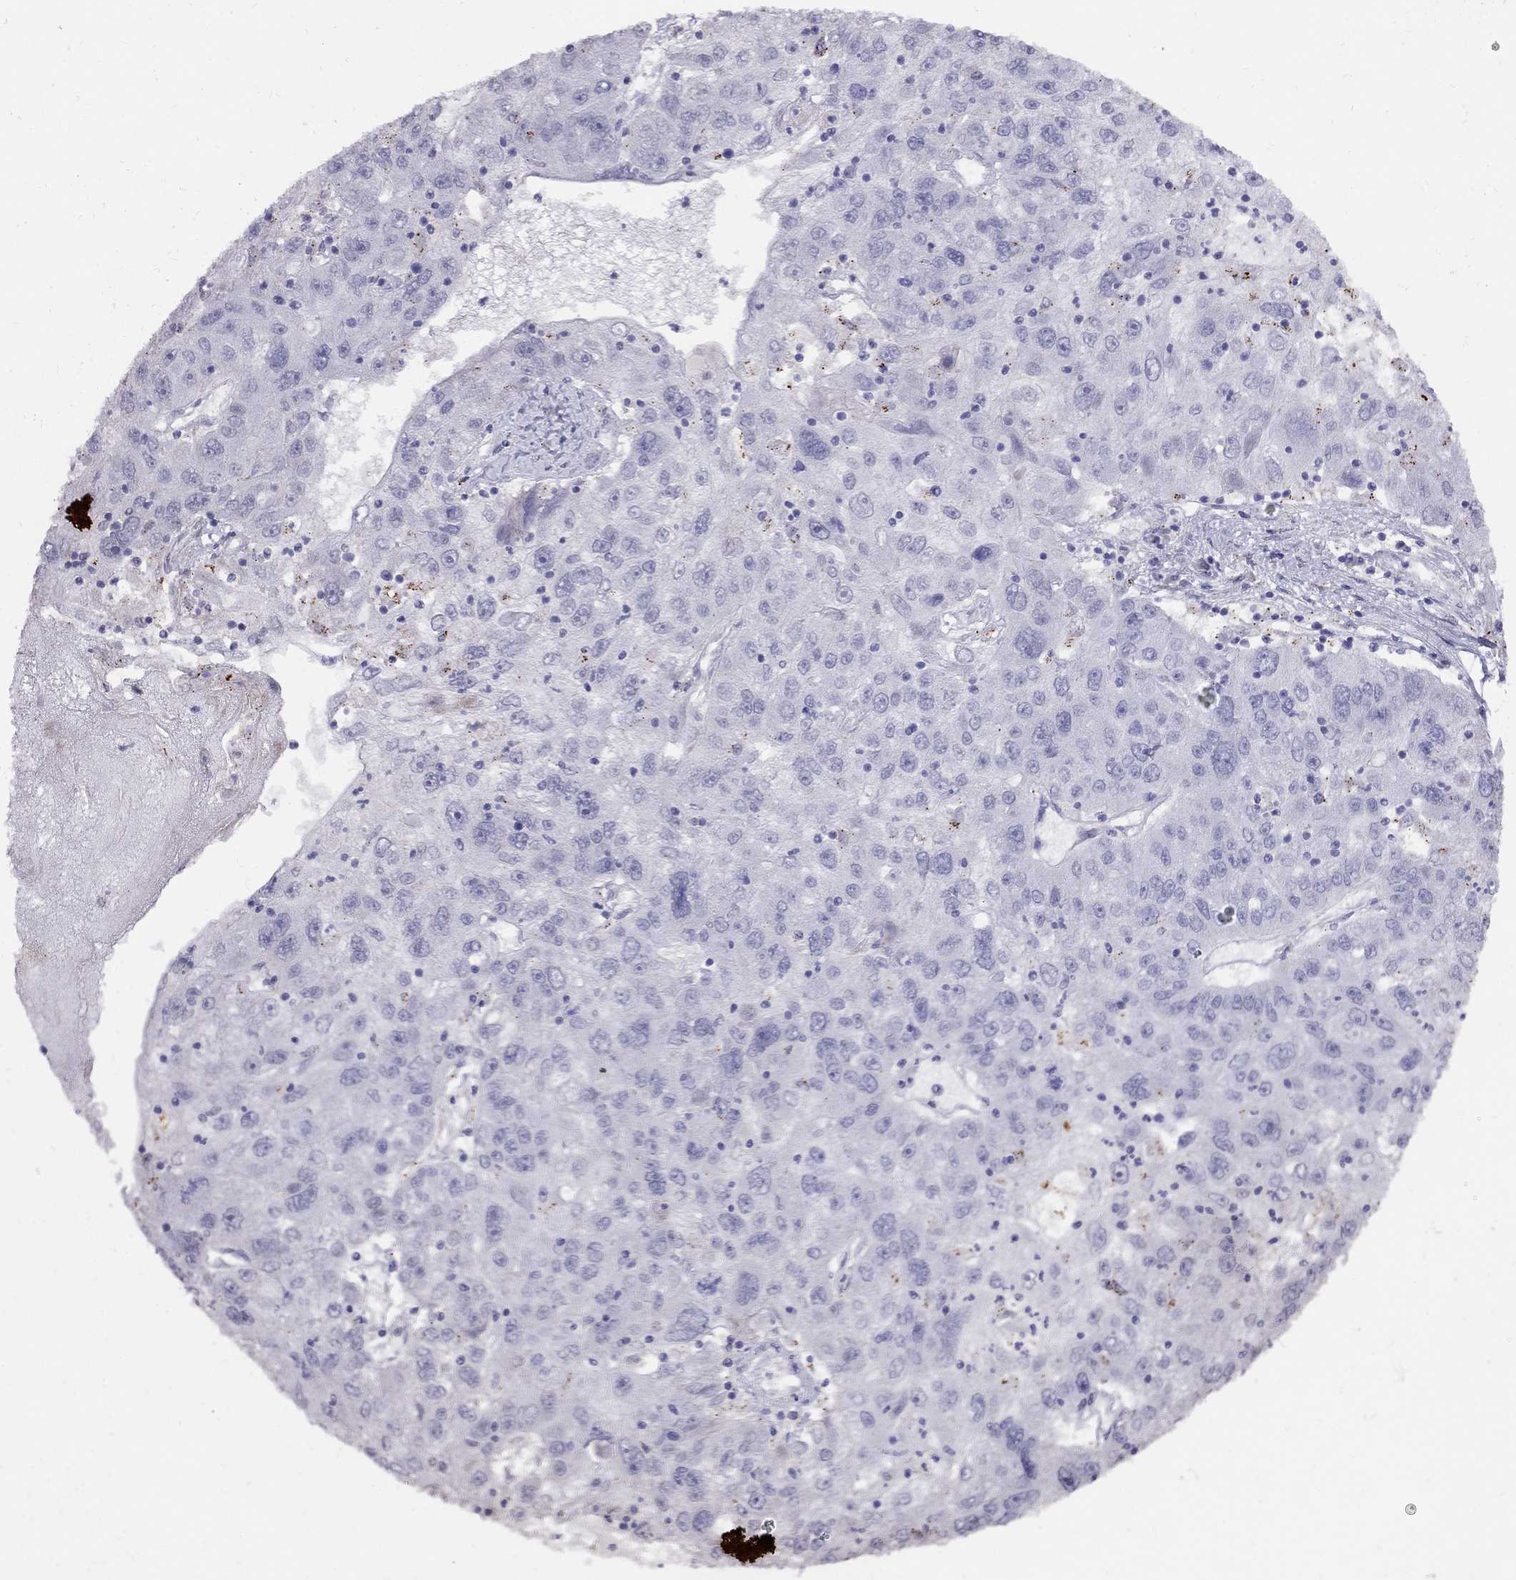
{"staining": {"intensity": "negative", "quantity": "none", "location": "none"}, "tissue": "stomach cancer", "cell_type": "Tumor cells", "image_type": "cancer", "snomed": [{"axis": "morphology", "description": "Adenocarcinoma, NOS"}, {"axis": "topography", "description": "Stomach"}], "caption": "Immunohistochemistry micrograph of neoplastic tissue: stomach adenocarcinoma stained with DAB demonstrates no significant protein positivity in tumor cells.", "gene": "MAGEB4", "patient": {"sex": "male", "age": 56}}